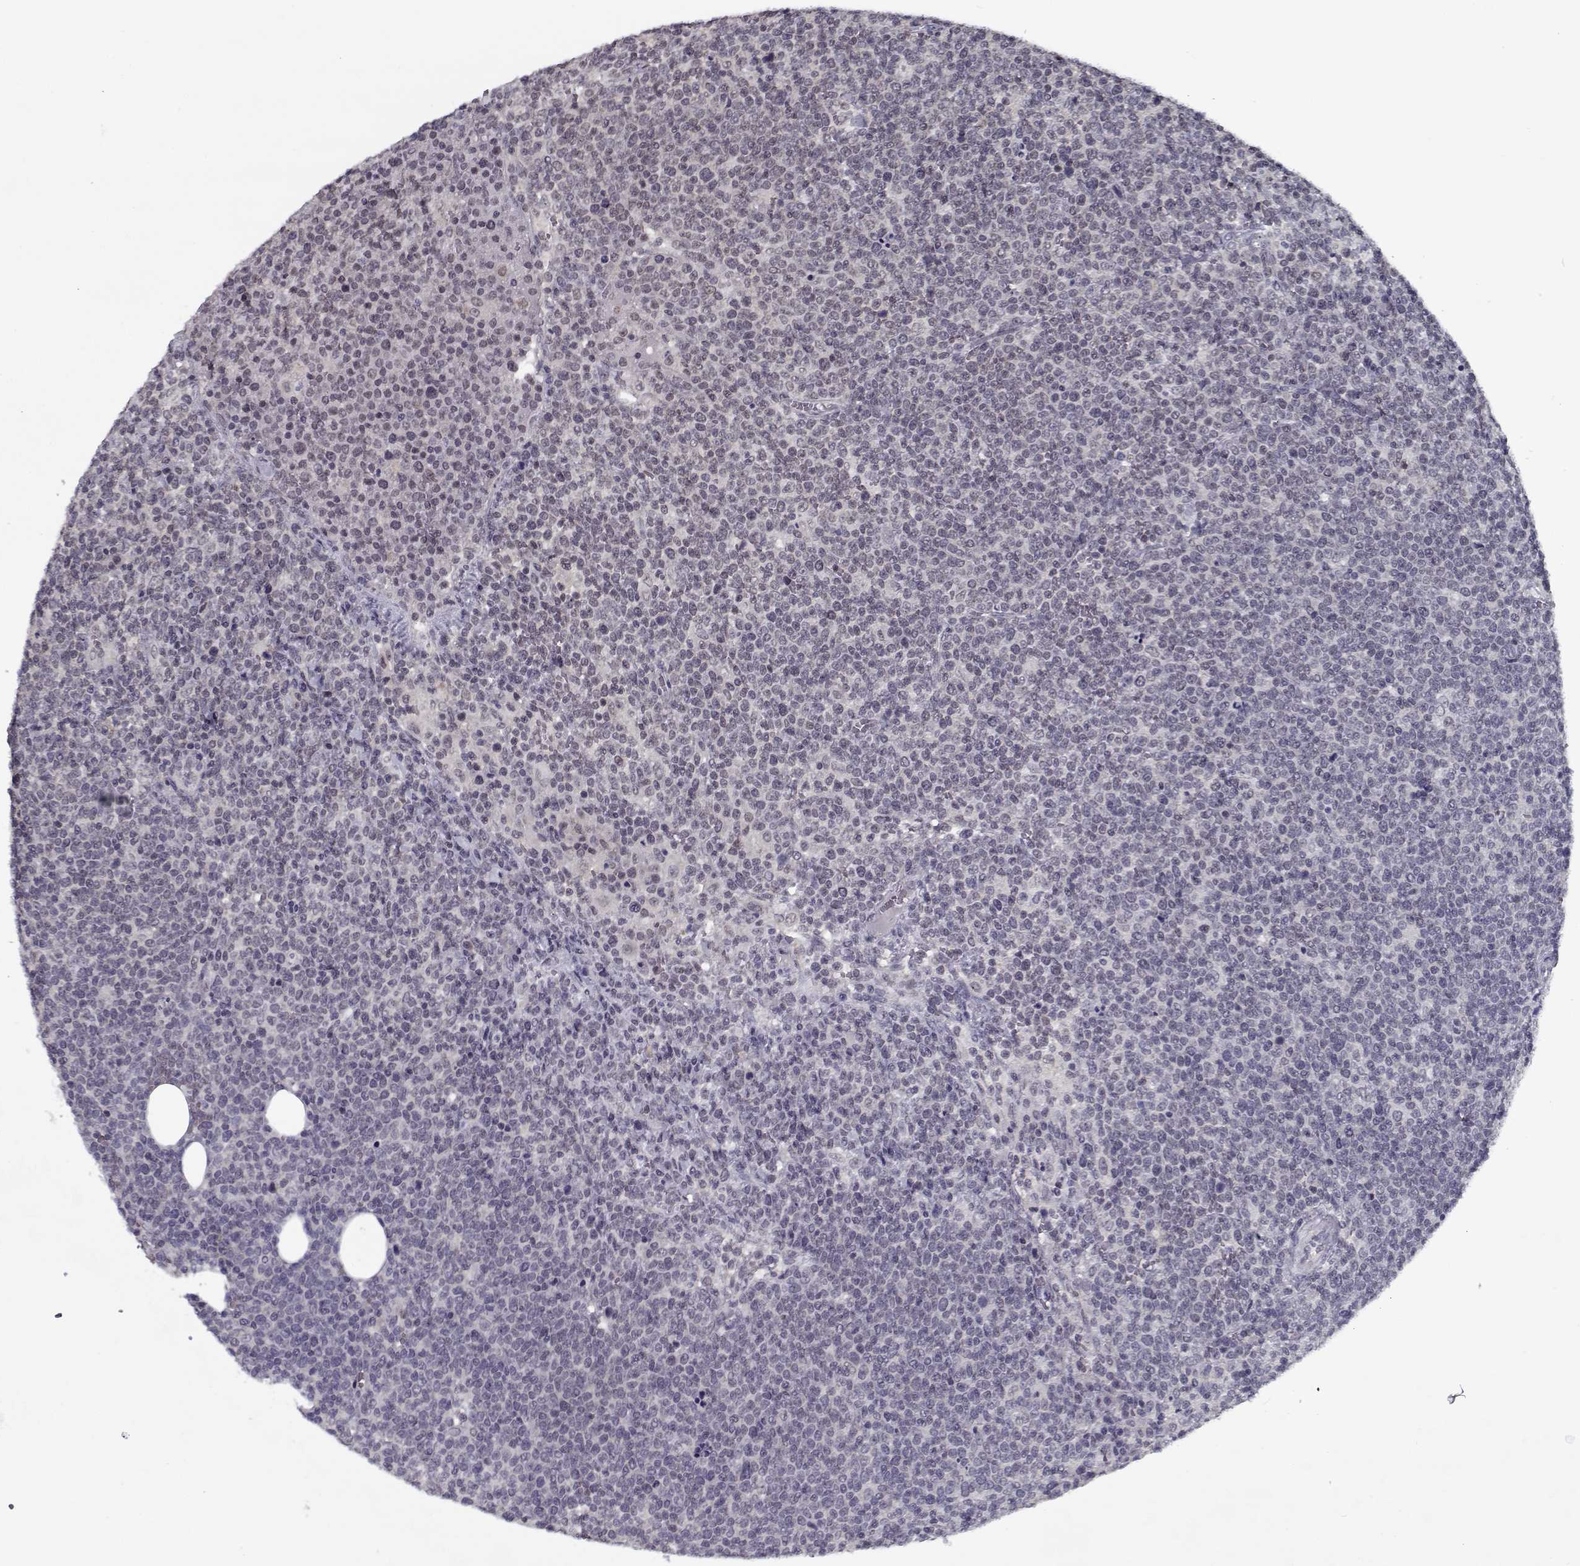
{"staining": {"intensity": "negative", "quantity": "none", "location": "none"}, "tissue": "lymphoma", "cell_type": "Tumor cells", "image_type": "cancer", "snomed": [{"axis": "morphology", "description": "Malignant lymphoma, non-Hodgkin's type, High grade"}, {"axis": "topography", "description": "Lymph node"}], "caption": "High magnification brightfield microscopy of lymphoma stained with DAB (3,3'-diaminobenzidine) (brown) and counterstained with hematoxylin (blue): tumor cells show no significant positivity.", "gene": "TESPA1", "patient": {"sex": "male", "age": 61}}